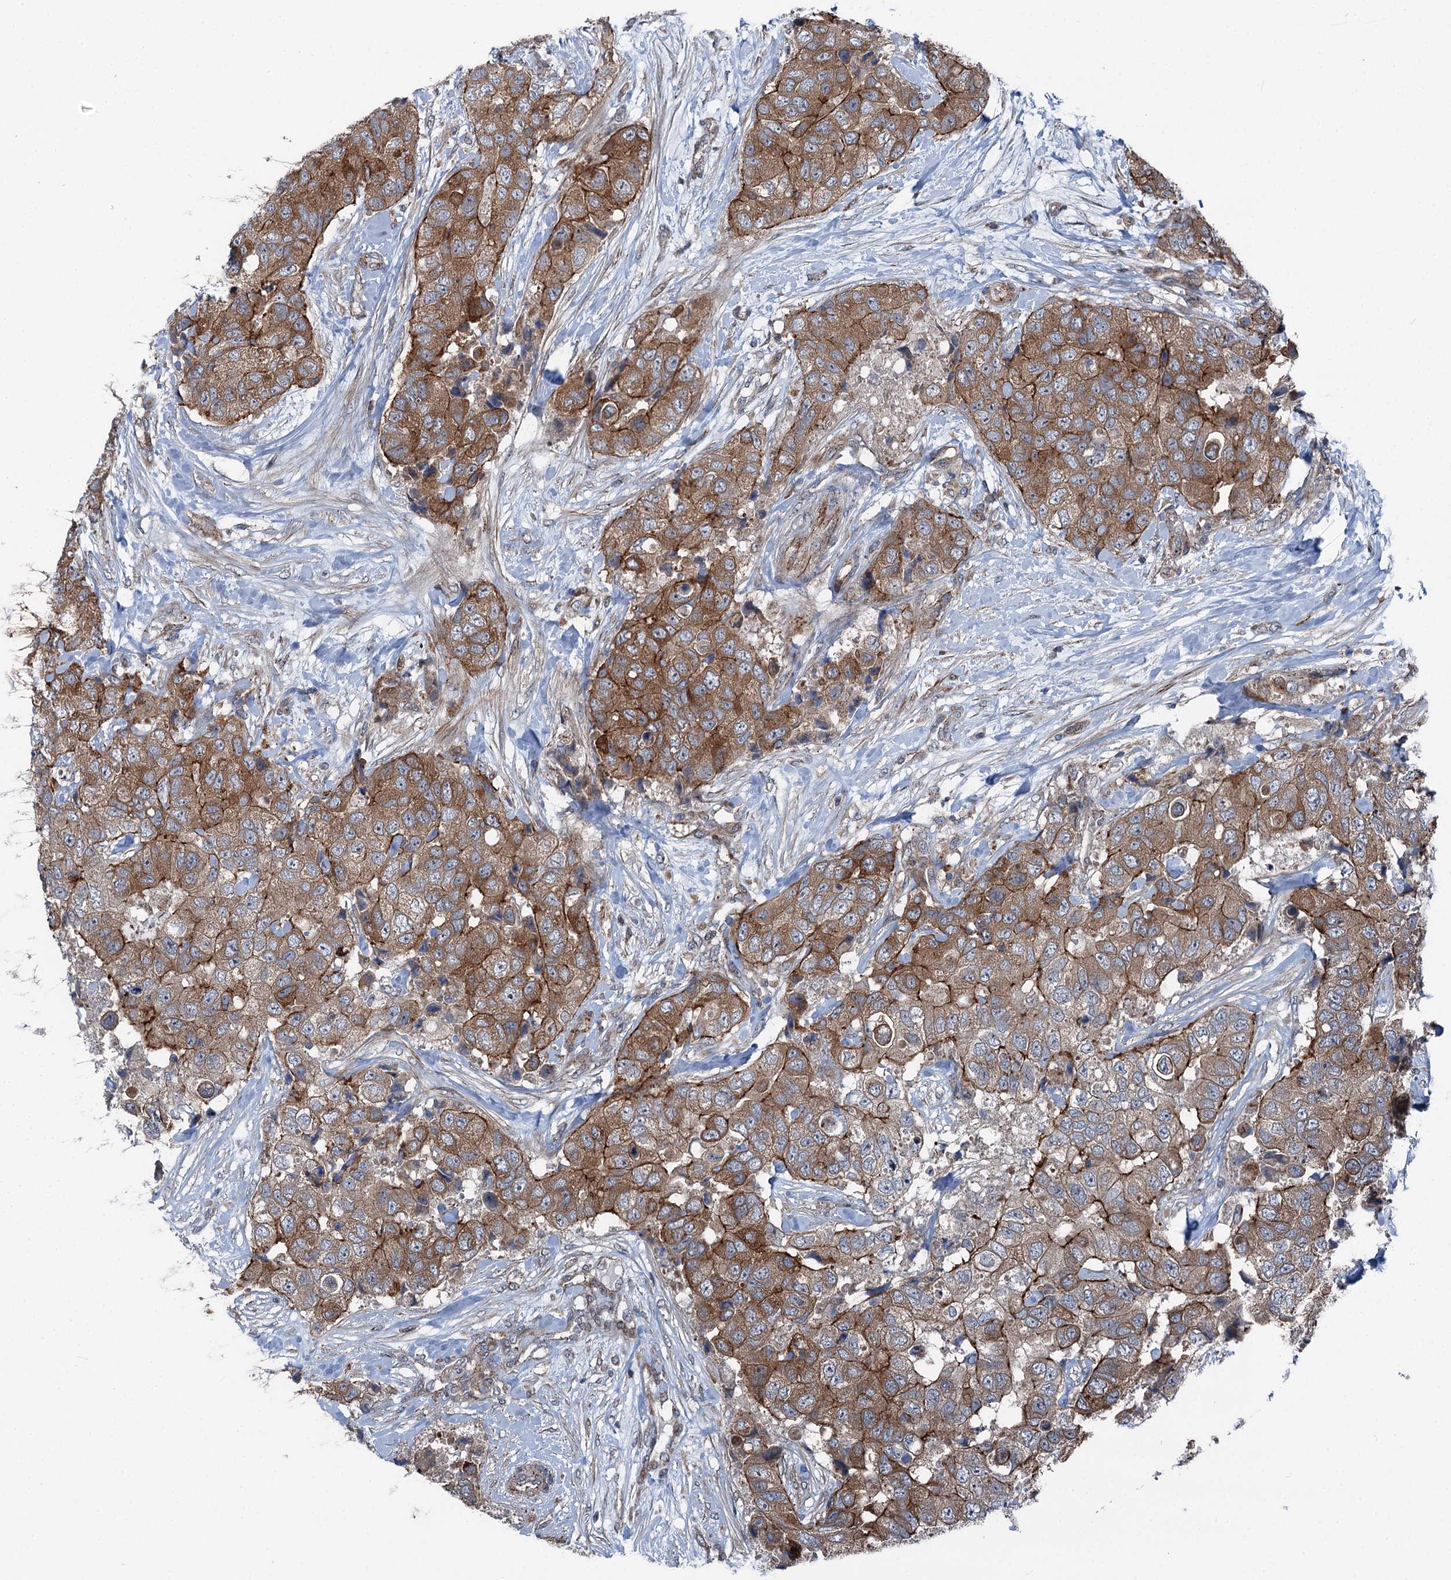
{"staining": {"intensity": "moderate", "quantity": ">75%", "location": "cytoplasmic/membranous"}, "tissue": "breast cancer", "cell_type": "Tumor cells", "image_type": "cancer", "snomed": [{"axis": "morphology", "description": "Duct carcinoma"}, {"axis": "topography", "description": "Breast"}], "caption": "Immunohistochemistry (IHC) image of human breast cancer (invasive ductal carcinoma) stained for a protein (brown), which exhibits medium levels of moderate cytoplasmic/membranous expression in about >75% of tumor cells.", "gene": "POLR1D", "patient": {"sex": "female", "age": 62}}